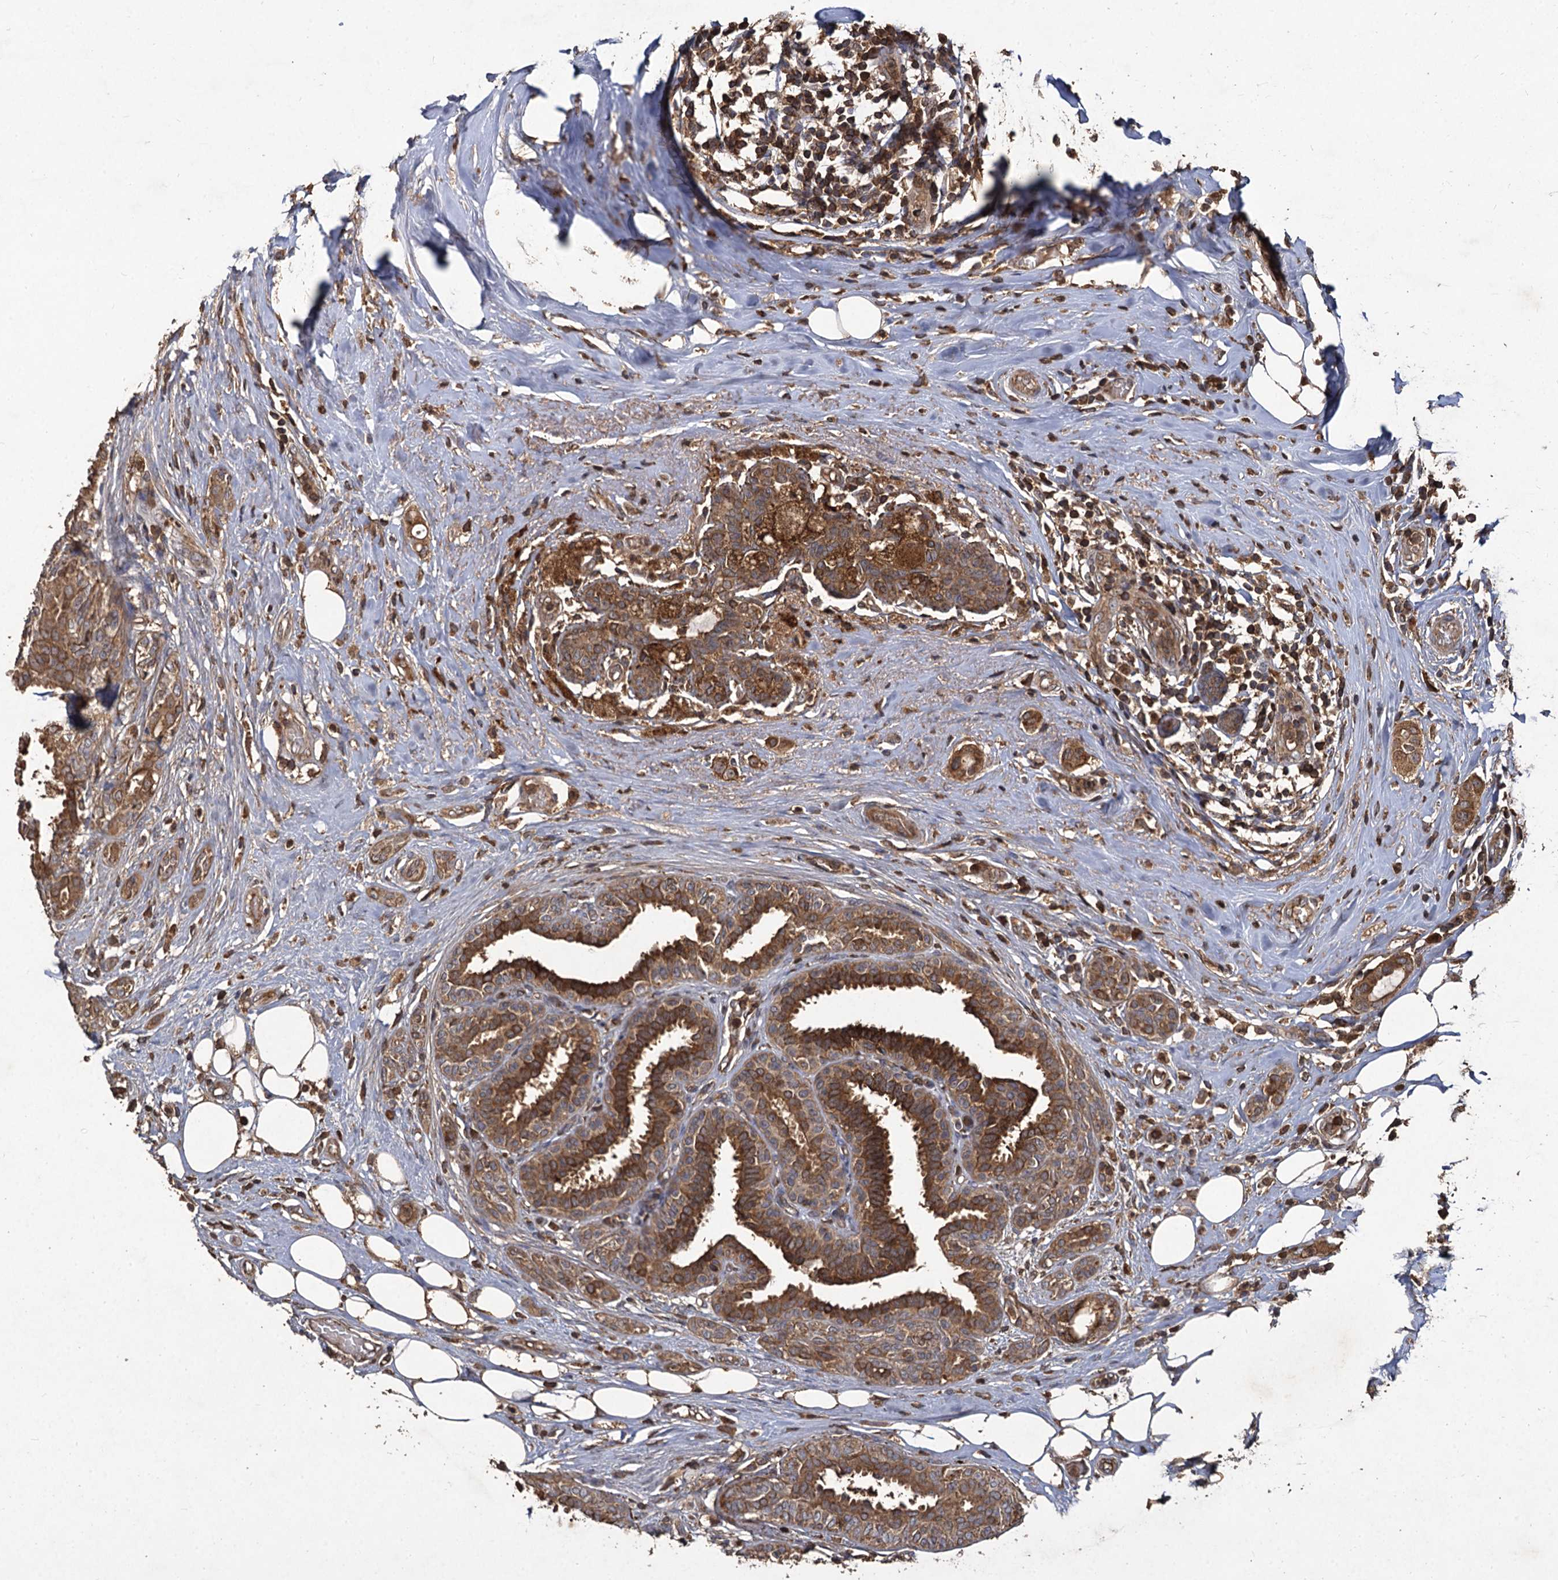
{"staining": {"intensity": "strong", "quantity": ">75%", "location": "cytoplasmic/membranous"}, "tissue": "breast cancer", "cell_type": "Tumor cells", "image_type": "cancer", "snomed": [{"axis": "morphology", "description": "Lobular carcinoma"}, {"axis": "topography", "description": "Breast"}], "caption": "Breast cancer (lobular carcinoma) stained with DAB IHC shows high levels of strong cytoplasmic/membranous positivity in about >75% of tumor cells.", "gene": "GCLC", "patient": {"sex": "female", "age": 51}}